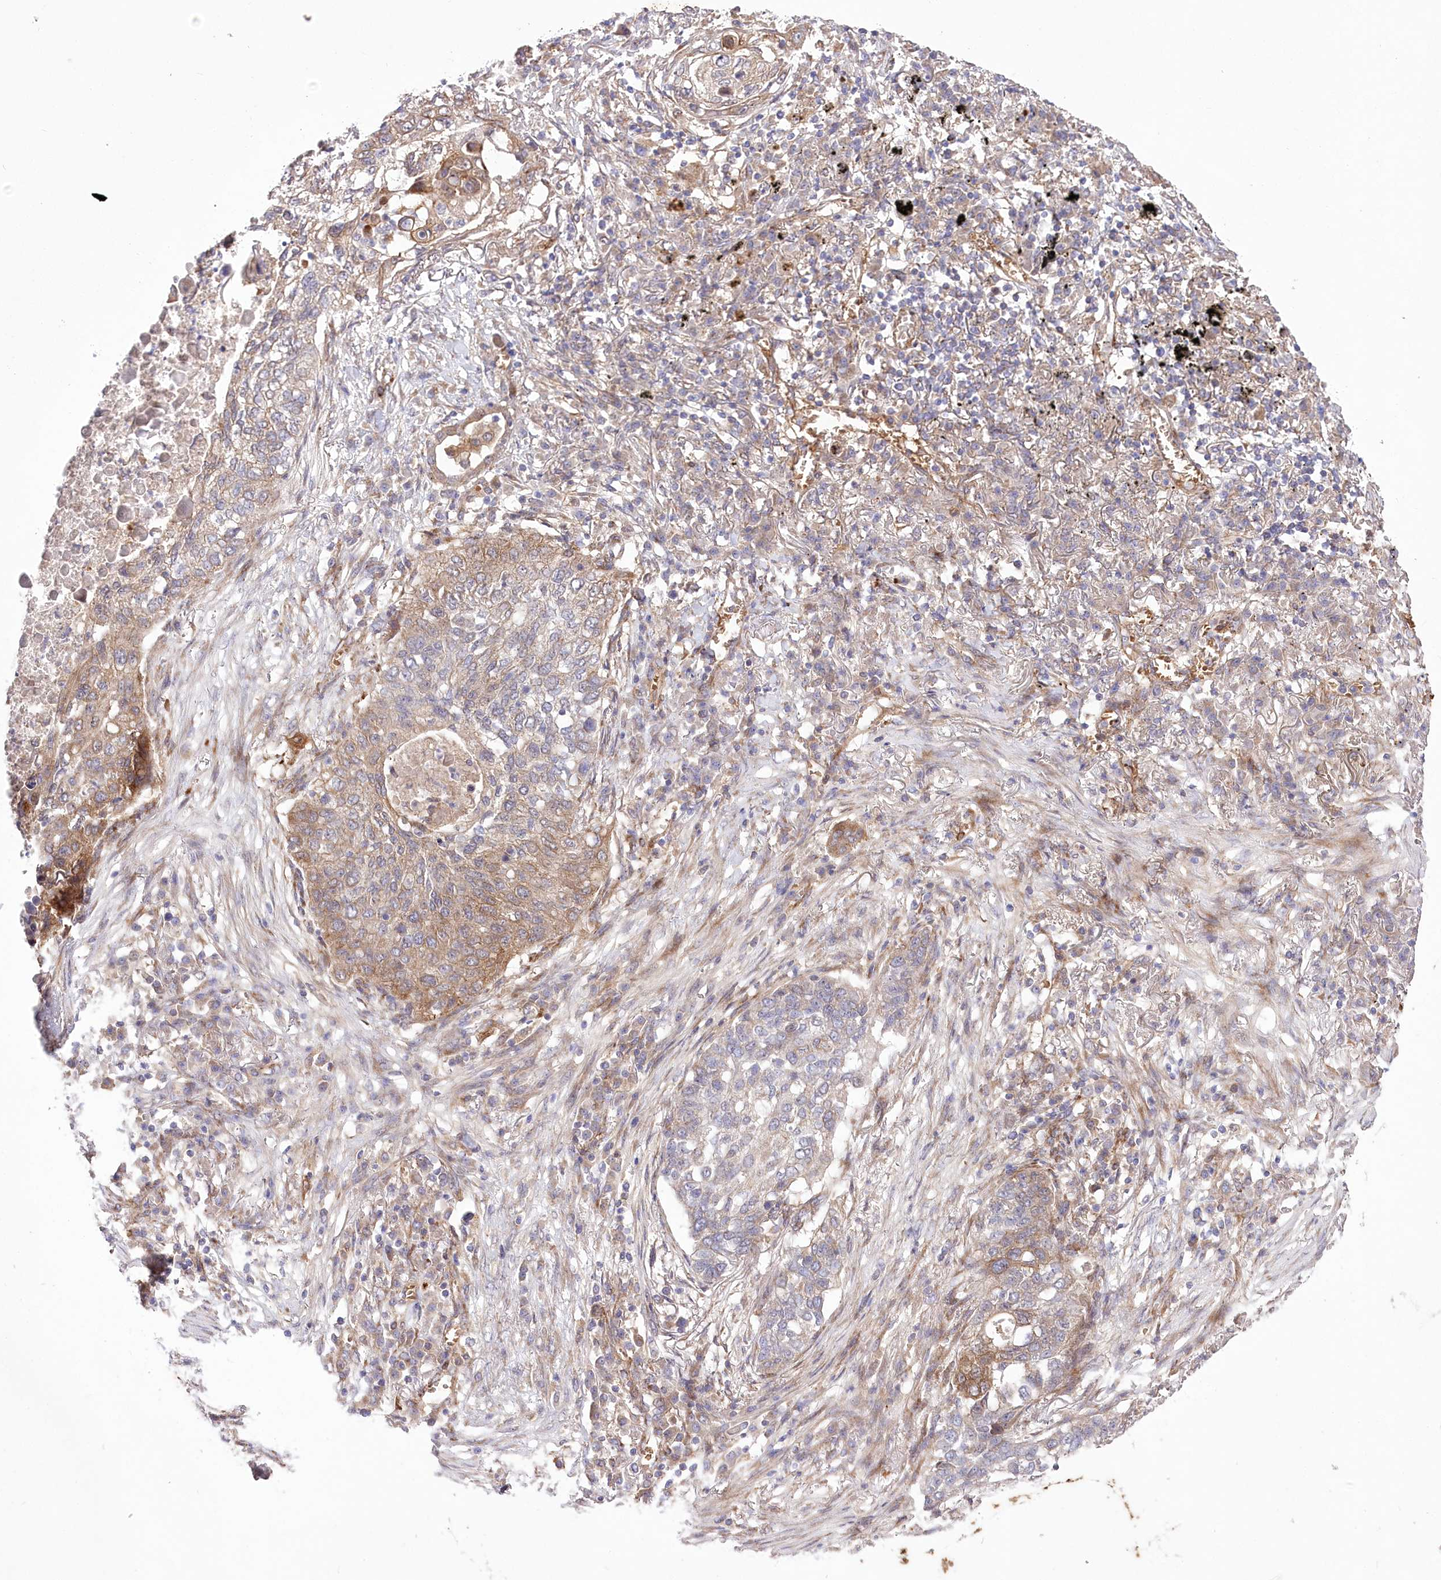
{"staining": {"intensity": "moderate", "quantity": "25%-75%", "location": "cytoplasmic/membranous"}, "tissue": "lung cancer", "cell_type": "Tumor cells", "image_type": "cancer", "snomed": [{"axis": "morphology", "description": "Squamous cell carcinoma, NOS"}, {"axis": "topography", "description": "Lung"}], "caption": "About 25%-75% of tumor cells in human squamous cell carcinoma (lung) show moderate cytoplasmic/membranous protein expression as visualized by brown immunohistochemical staining.", "gene": "TRUB1", "patient": {"sex": "female", "age": 63}}